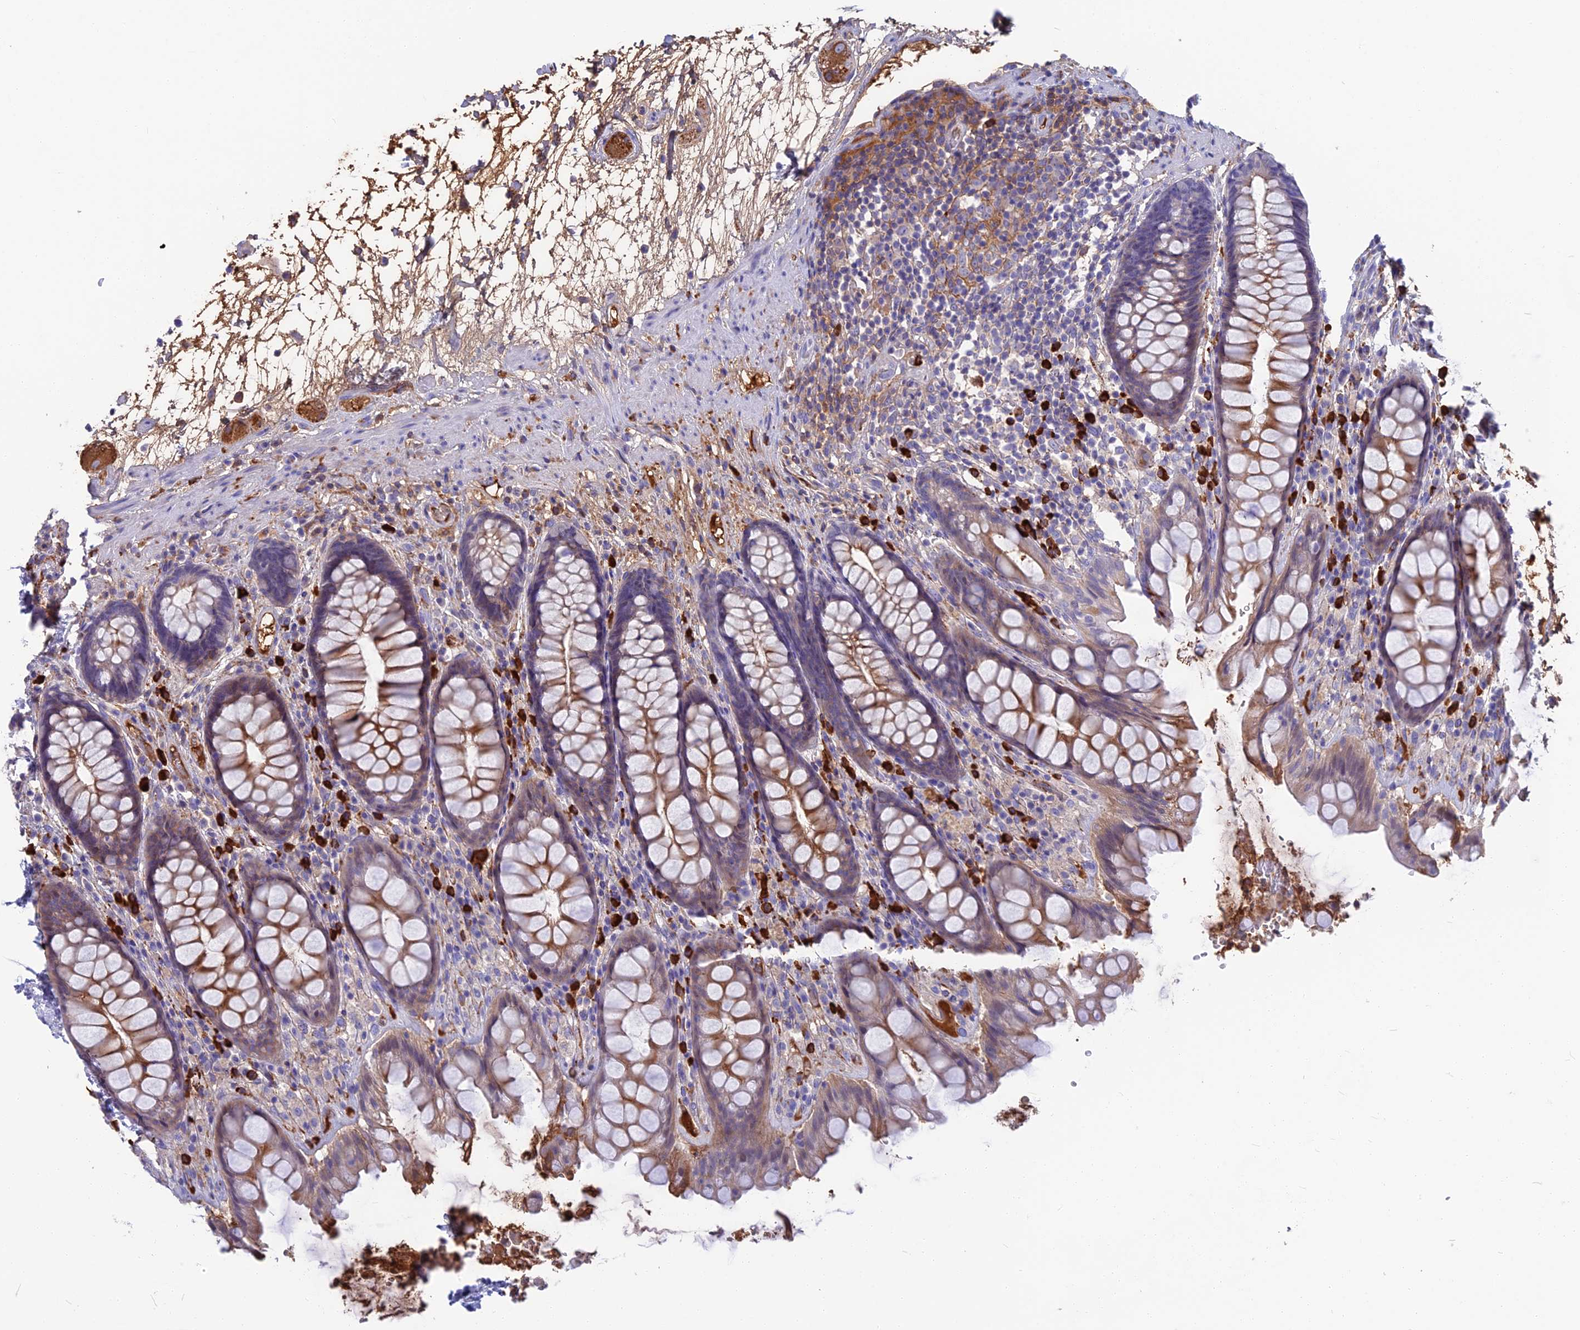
{"staining": {"intensity": "moderate", "quantity": "25%-75%", "location": "cytoplasmic/membranous"}, "tissue": "rectum", "cell_type": "Glandular cells", "image_type": "normal", "snomed": [{"axis": "morphology", "description": "Normal tissue, NOS"}, {"axis": "topography", "description": "Rectum"}], "caption": "The image shows staining of benign rectum, revealing moderate cytoplasmic/membranous protein expression (brown color) within glandular cells. (DAB = brown stain, brightfield microscopy at high magnification).", "gene": "SNAP91", "patient": {"sex": "male", "age": 64}}